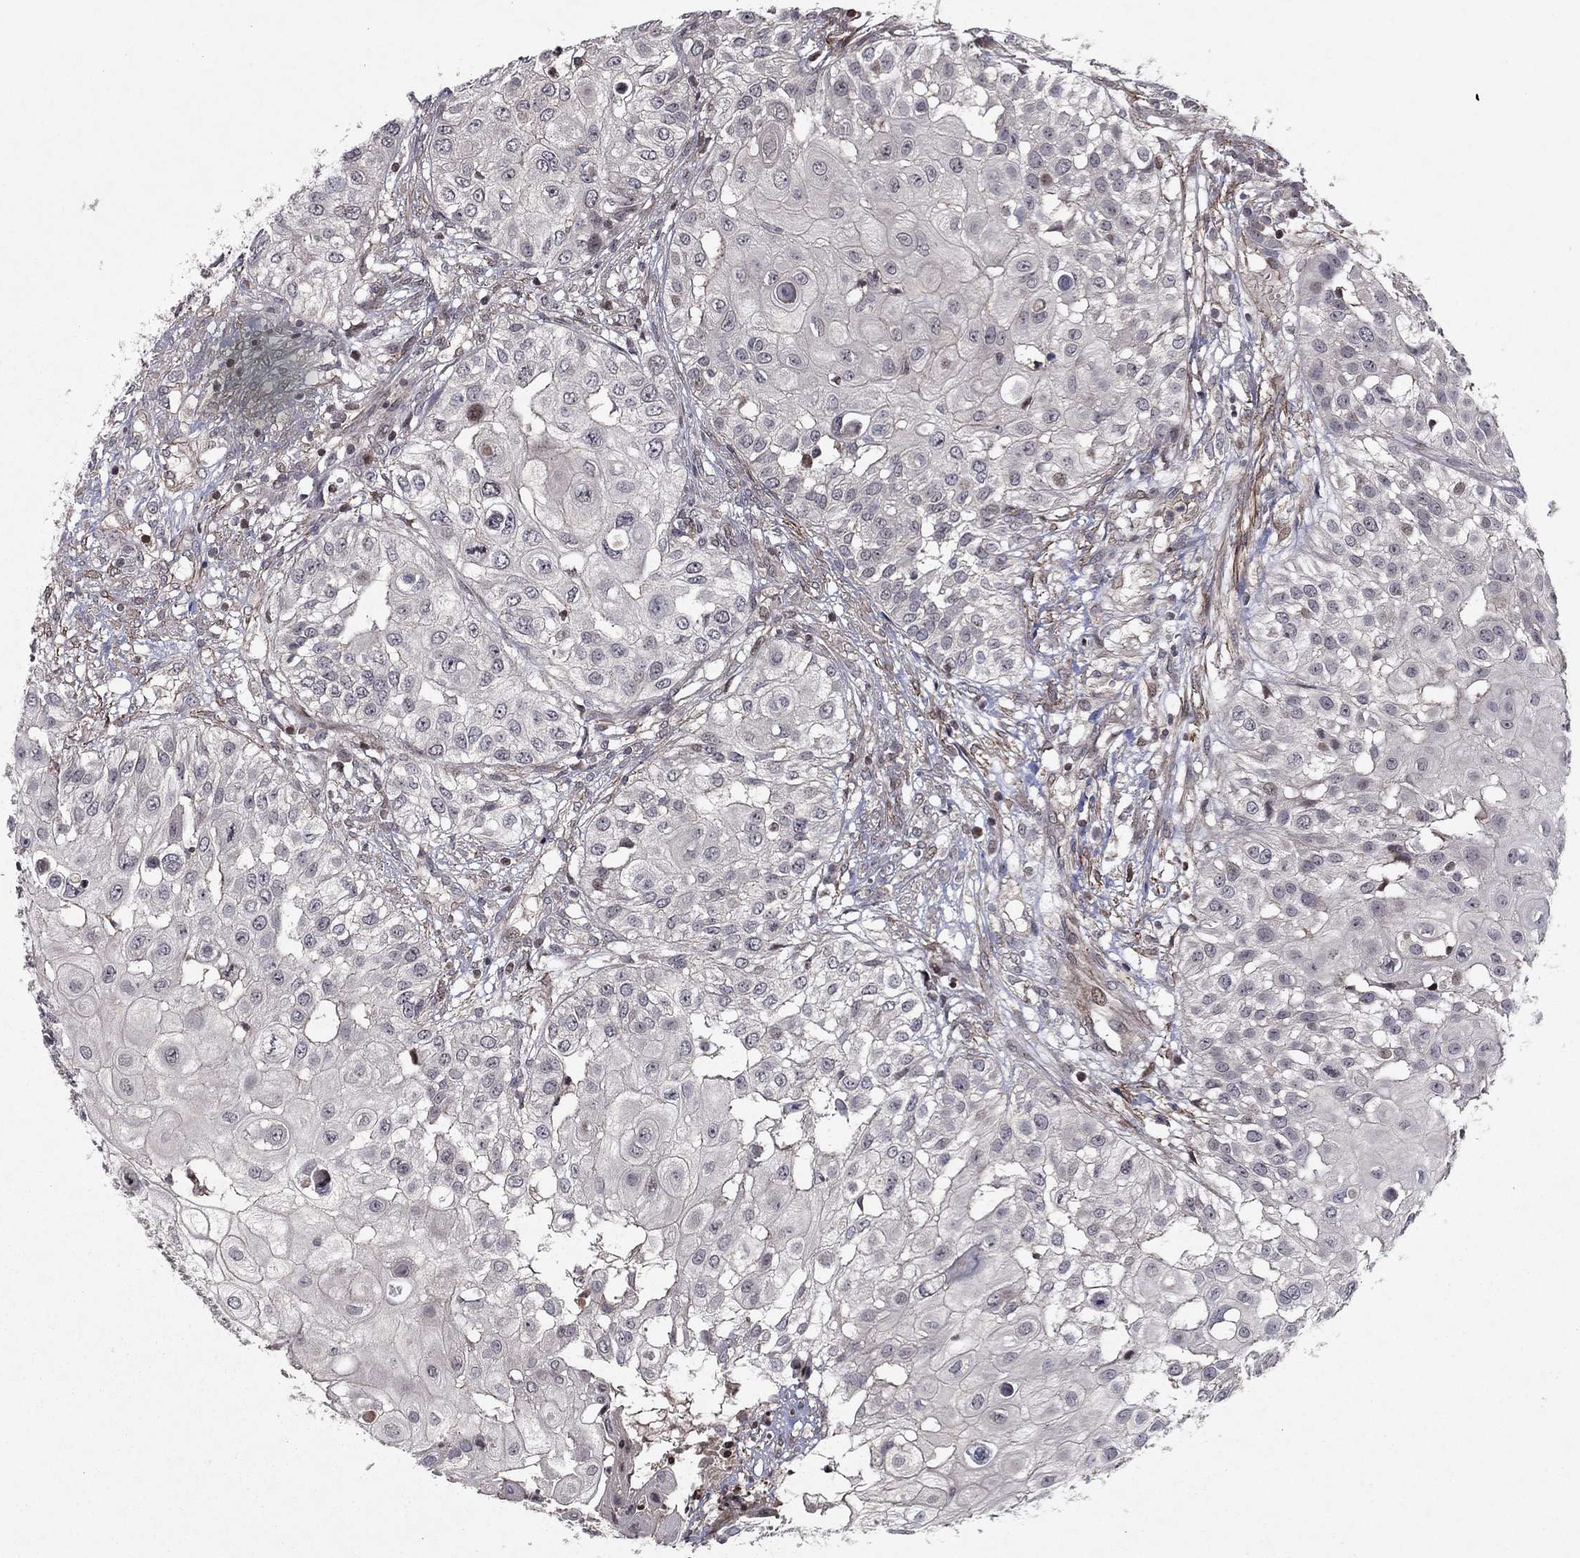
{"staining": {"intensity": "negative", "quantity": "none", "location": "none"}, "tissue": "urothelial cancer", "cell_type": "Tumor cells", "image_type": "cancer", "snomed": [{"axis": "morphology", "description": "Urothelial carcinoma, High grade"}, {"axis": "topography", "description": "Urinary bladder"}], "caption": "There is no significant expression in tumor cells of urothelial carcinoma (high-grade).", "gene": "SORBS1", "patient": {"sex": "female", "age": 79}}